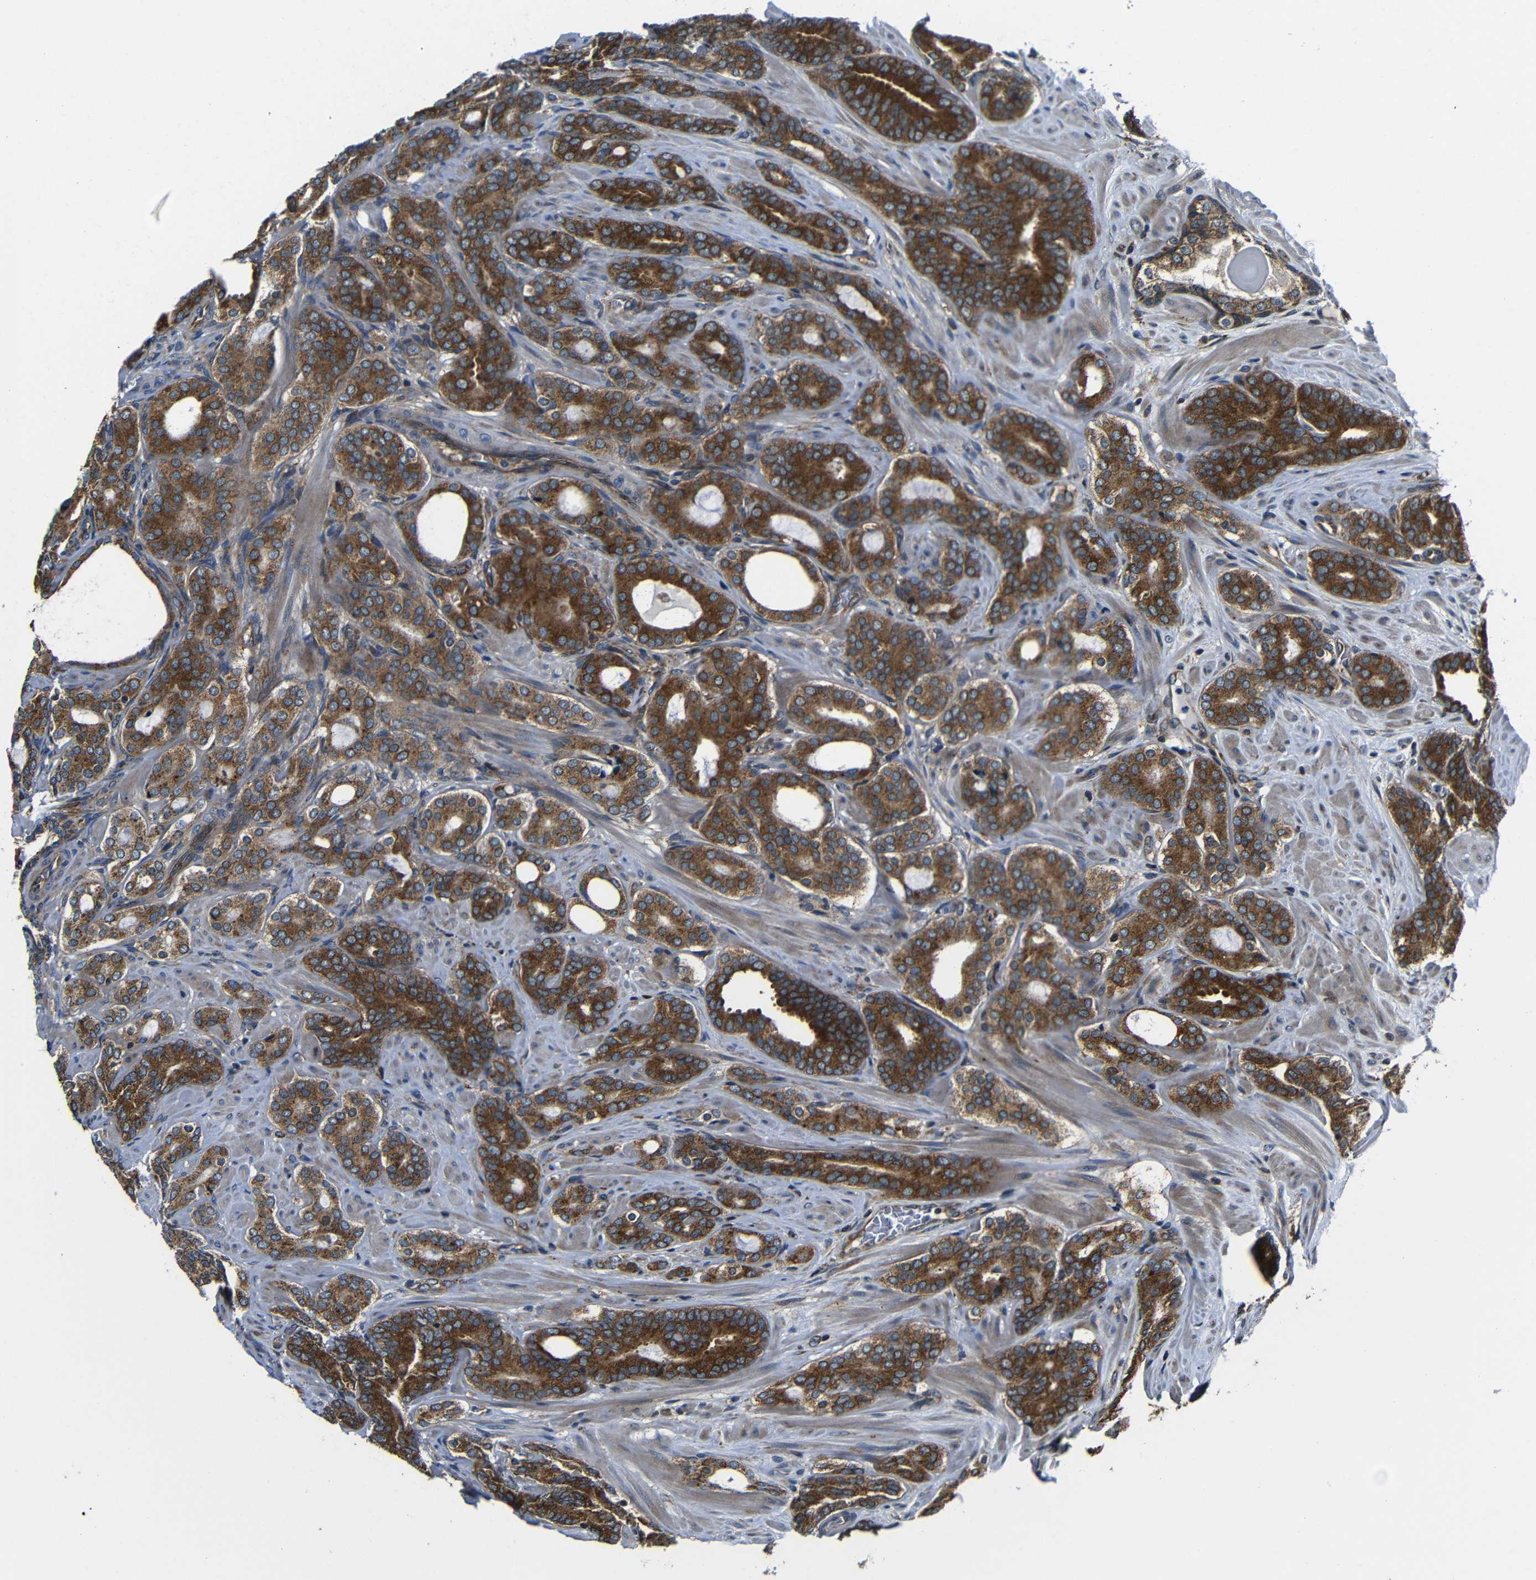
{"staining": {"intensity": "strong", "quantity": ">75%", "location": "cytoplasmic/membranous"}, "tissue": "prostate cancer", "cell_type": "Tumor cells", "image_type": "cancer", "snomed": [{"axis": "morphology", "description": "Adenocarcinoma, Low grade"}, {"axis": "topography", "description": "Prostate"}], "caption": "A brown stain highlights strong cytoplasmic/membranous expression of a protein in human low-grade adenocarcinoma (prostate) tumor cells. Using DAB (3,3'-diaminobenzidine) (brown) and hematoxylin (blue) stains, captured at high magnification using brightfield microscopy.", "gene": "ABCE1", "patient": {"sex": "male", "age": 63}}